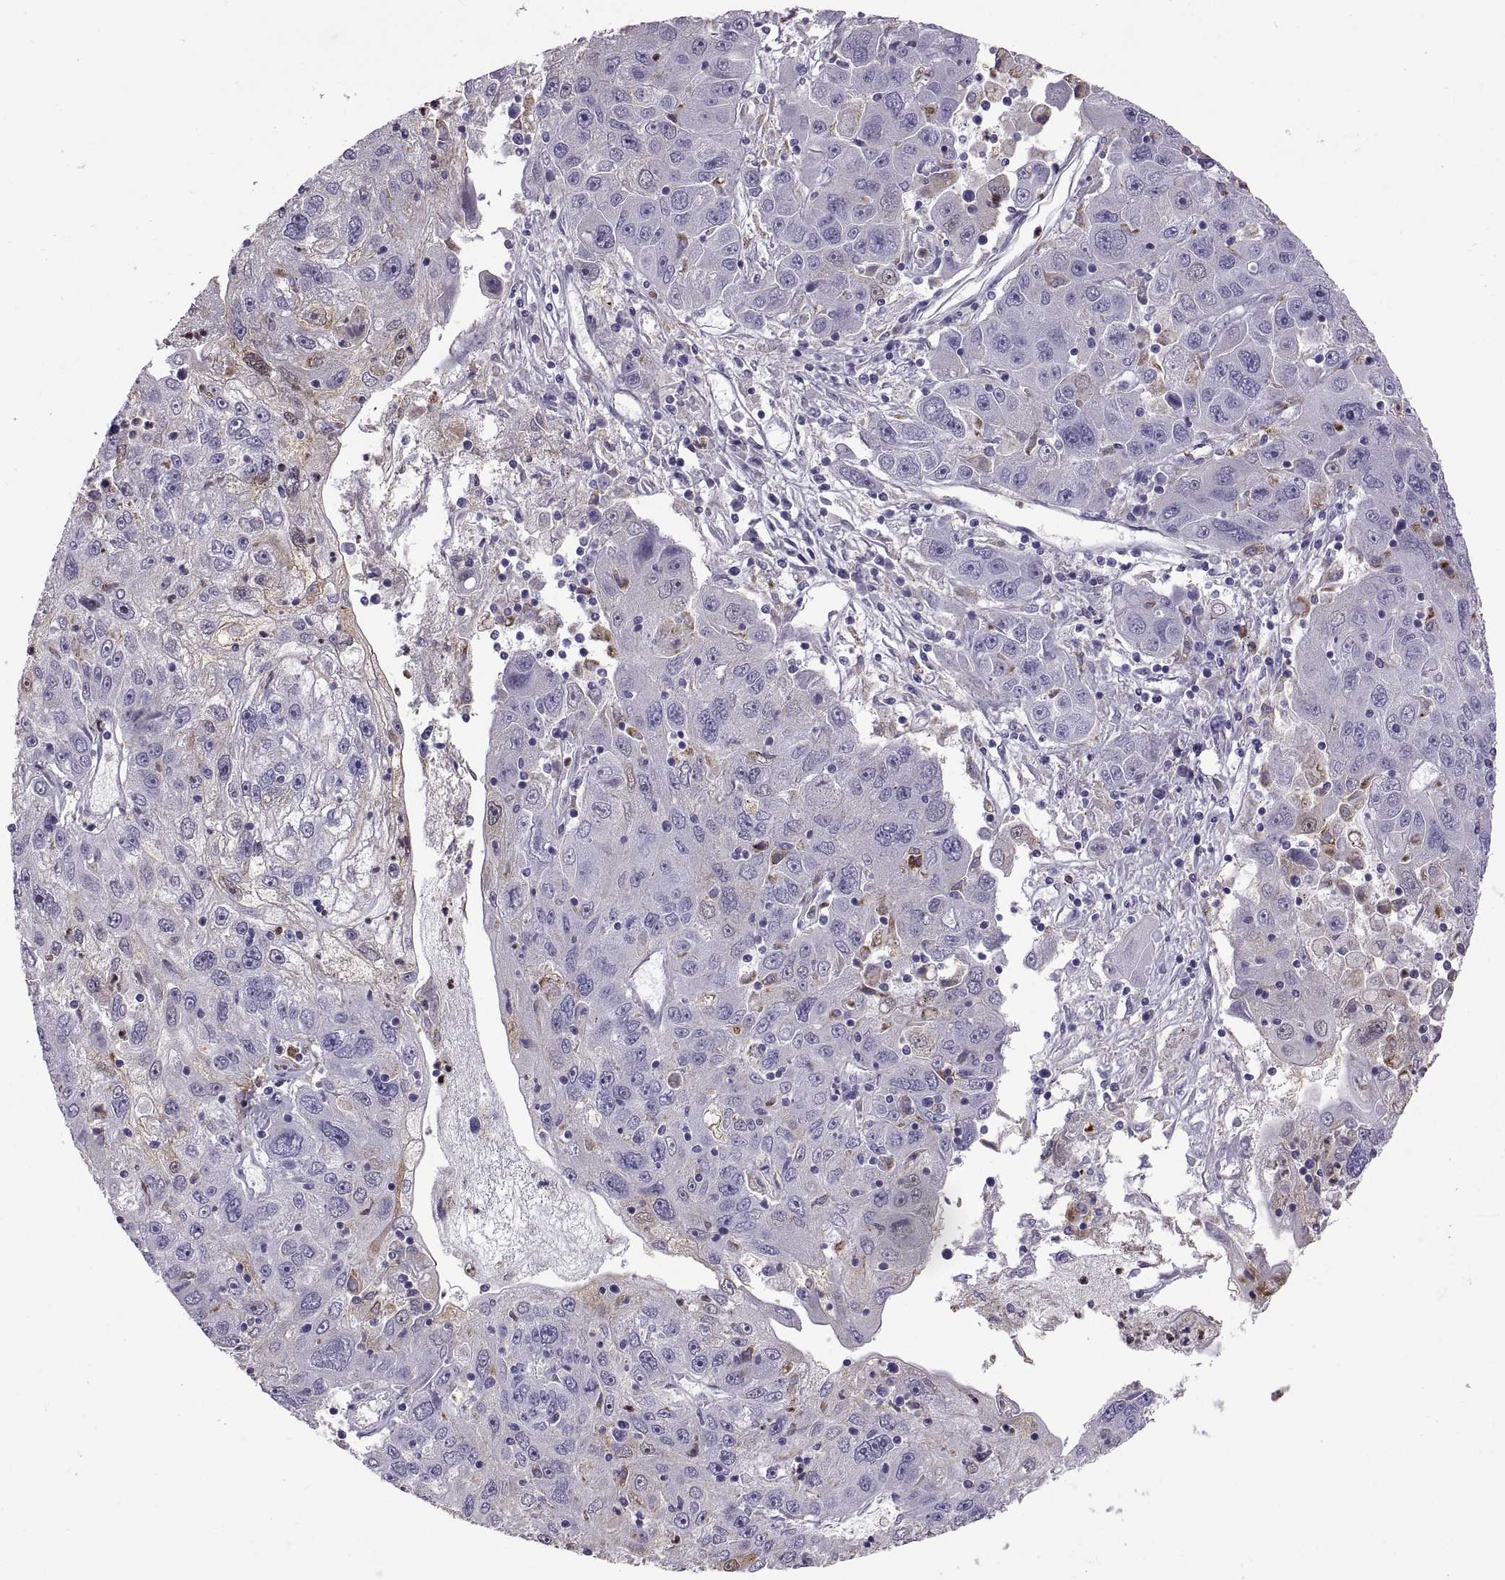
{"staining": {"intensity": "moderate", "quantity": "<25%", "location": "cytoplasmic/membranous"}, "tissue": "stomach cancer", "cell_type": "Tumor cells", "image_type": "cancer", "snomed": [{"axis": "morphology", "description": "Adenocarcinoma, NOS"}, {"axis": "topography", "description": "Stomach"}], "caption": "Human stomach cancer stained with a protein marker shows moderate staining in tumor cells.", "gene": "EMILIN2", "patient": {"sex": "male", "age": 56}}